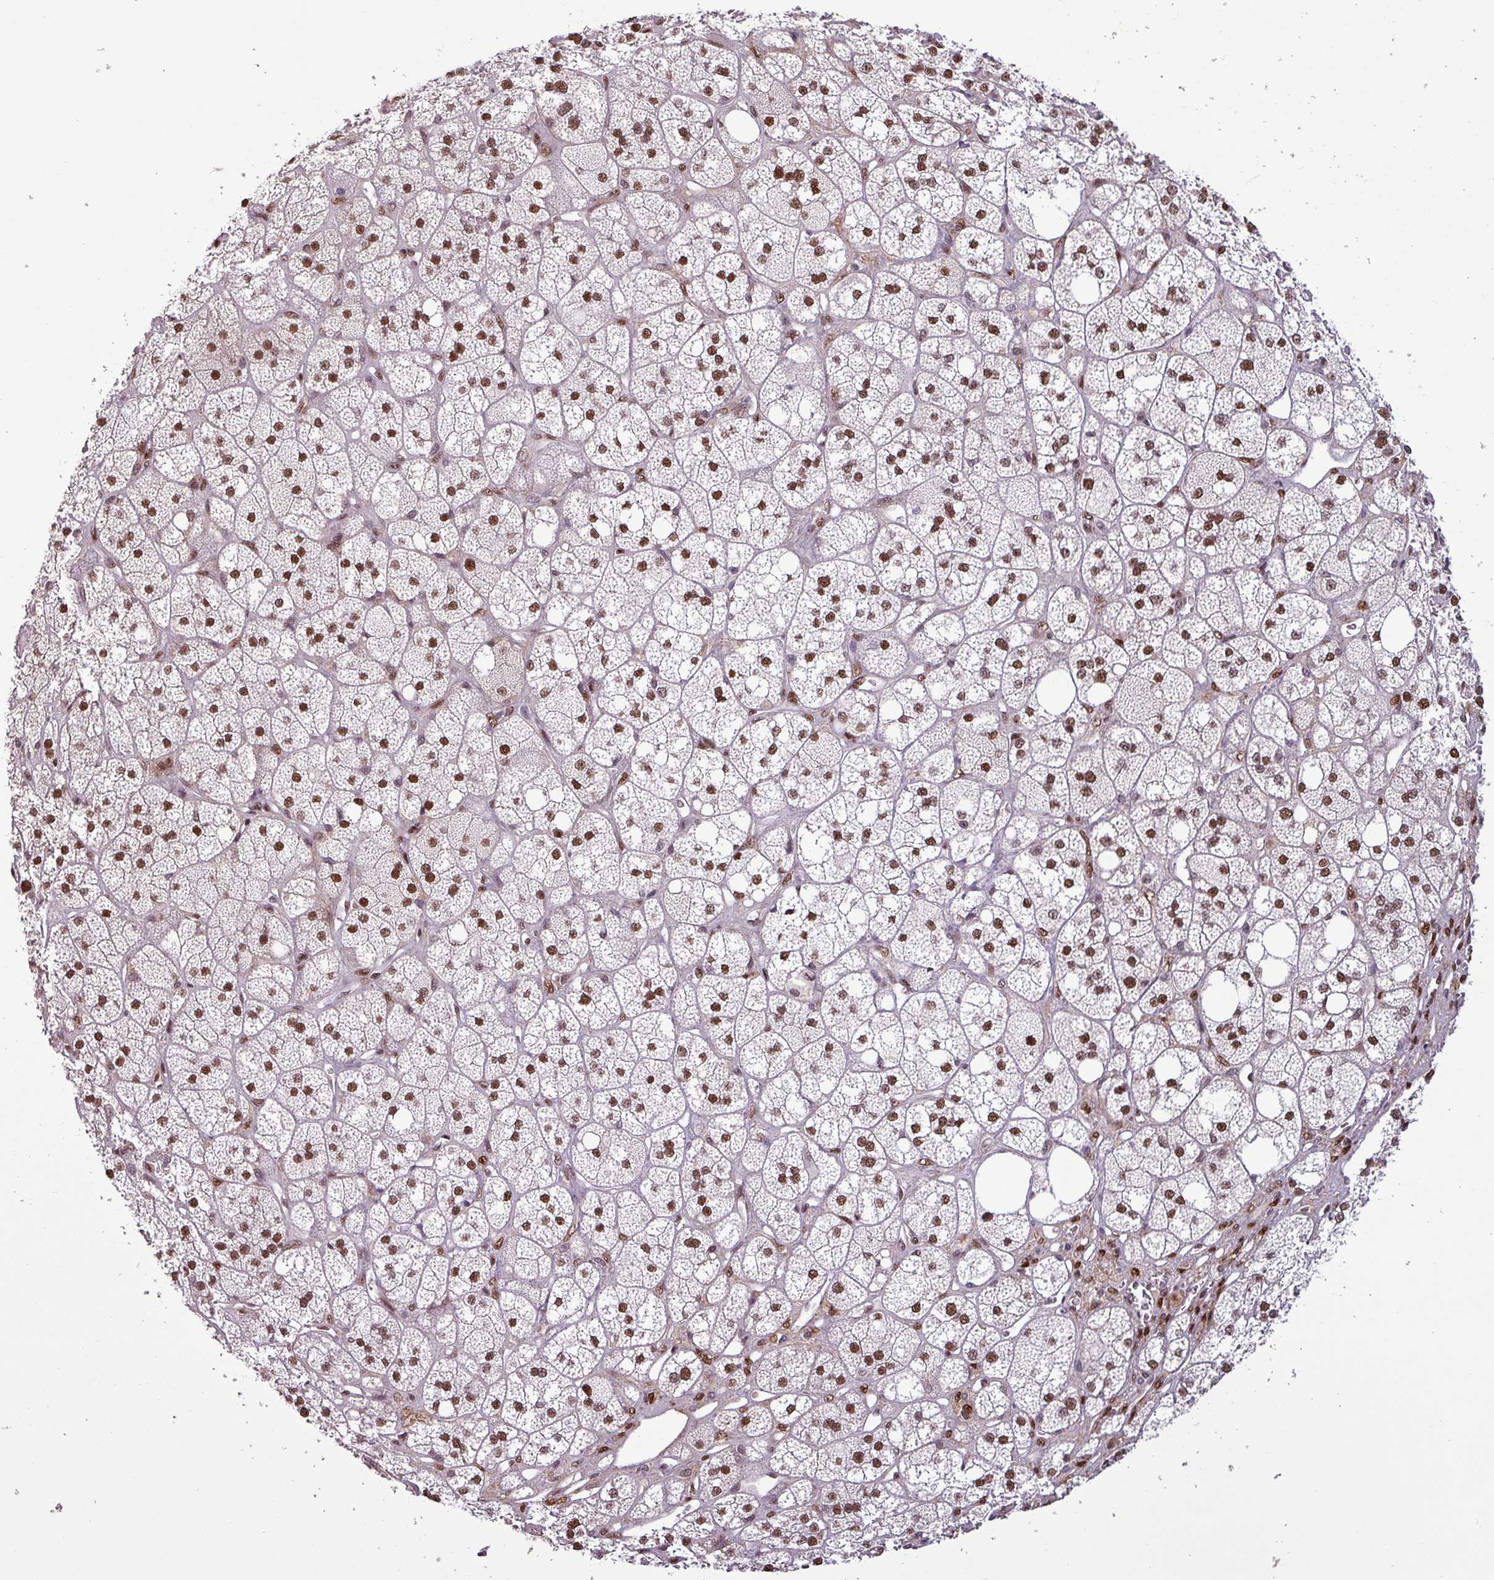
{"staining": {"intensity": "strong", "quantity": ">75%", "location": "nuclear"}, "tissue": "adrenal gland", "cell_type": "Glandular cells", "image_type": "normal", "snomed": [{"axis": "morphology", "description": "Normal tissue, NOS"}, {"axis": "topography", "description": "Adrenal gland"}], "caption": "This micrograph displays IHC staining of unremarkable human adrenal gland, with high strong nuclear staining in approximately >75% of glandular cells.", "gene": "IRF2BPL", "patient": {"sex": "male", "age": 61}}